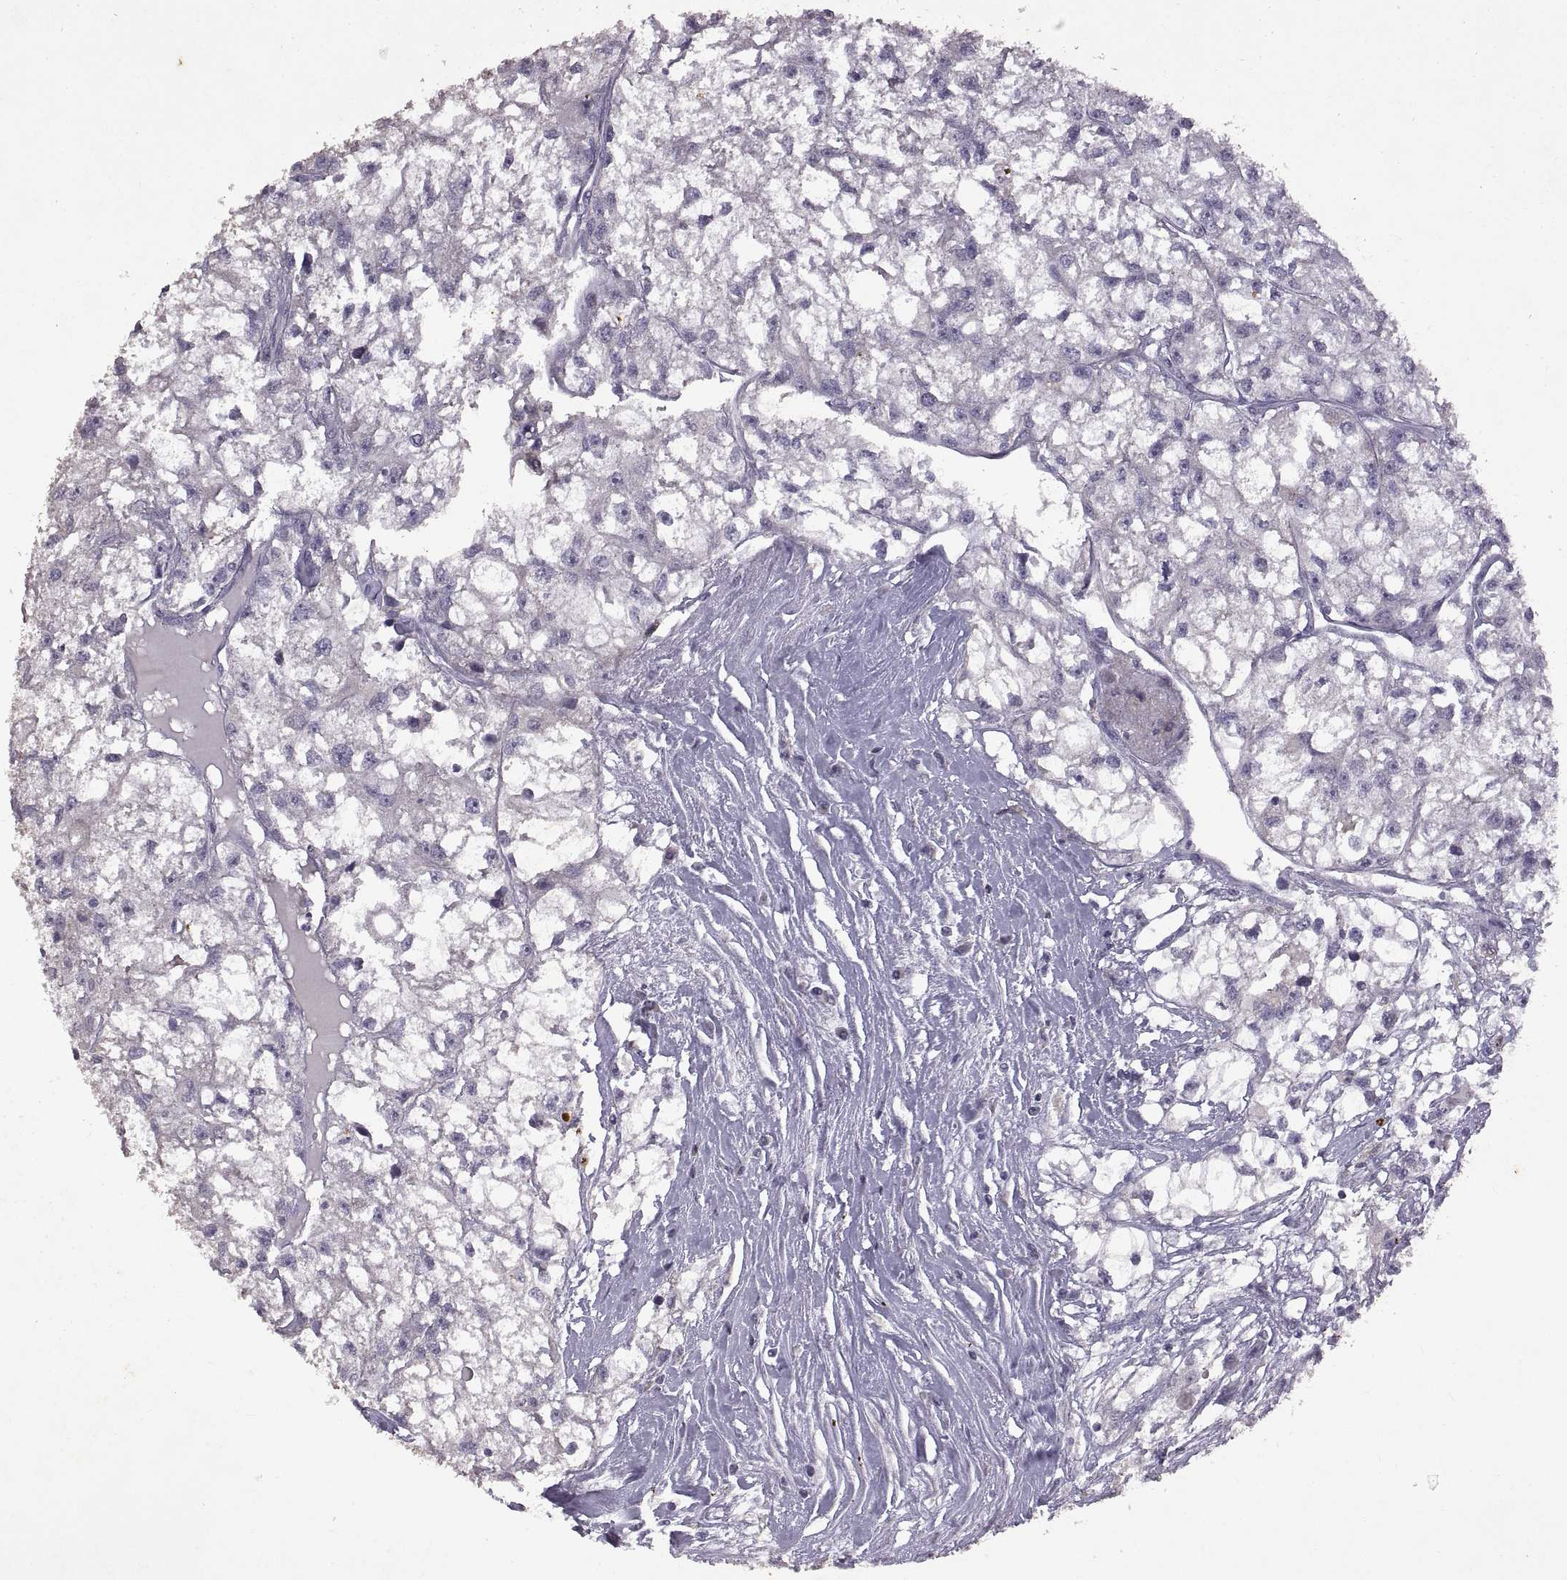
{"staining": {"intensity": "negative", "quantity": "none", "location": "none"}, "tissue": "renal cancer", "cell_type": "Tumor cells", "image_type": "cancer", "snomed": [{"axis": "morphology", "description": "Adenocarcinoma, NOS"}, {"axis": "topography", "description": "Kidney"}], "caption": "IHC micrograph of adenocarcinoma (renal) stained for a protein (brown), which shows no positivity in tumor cells.", "gene": "DEFB136", "patient": {"sex": "male", "age": 56}}